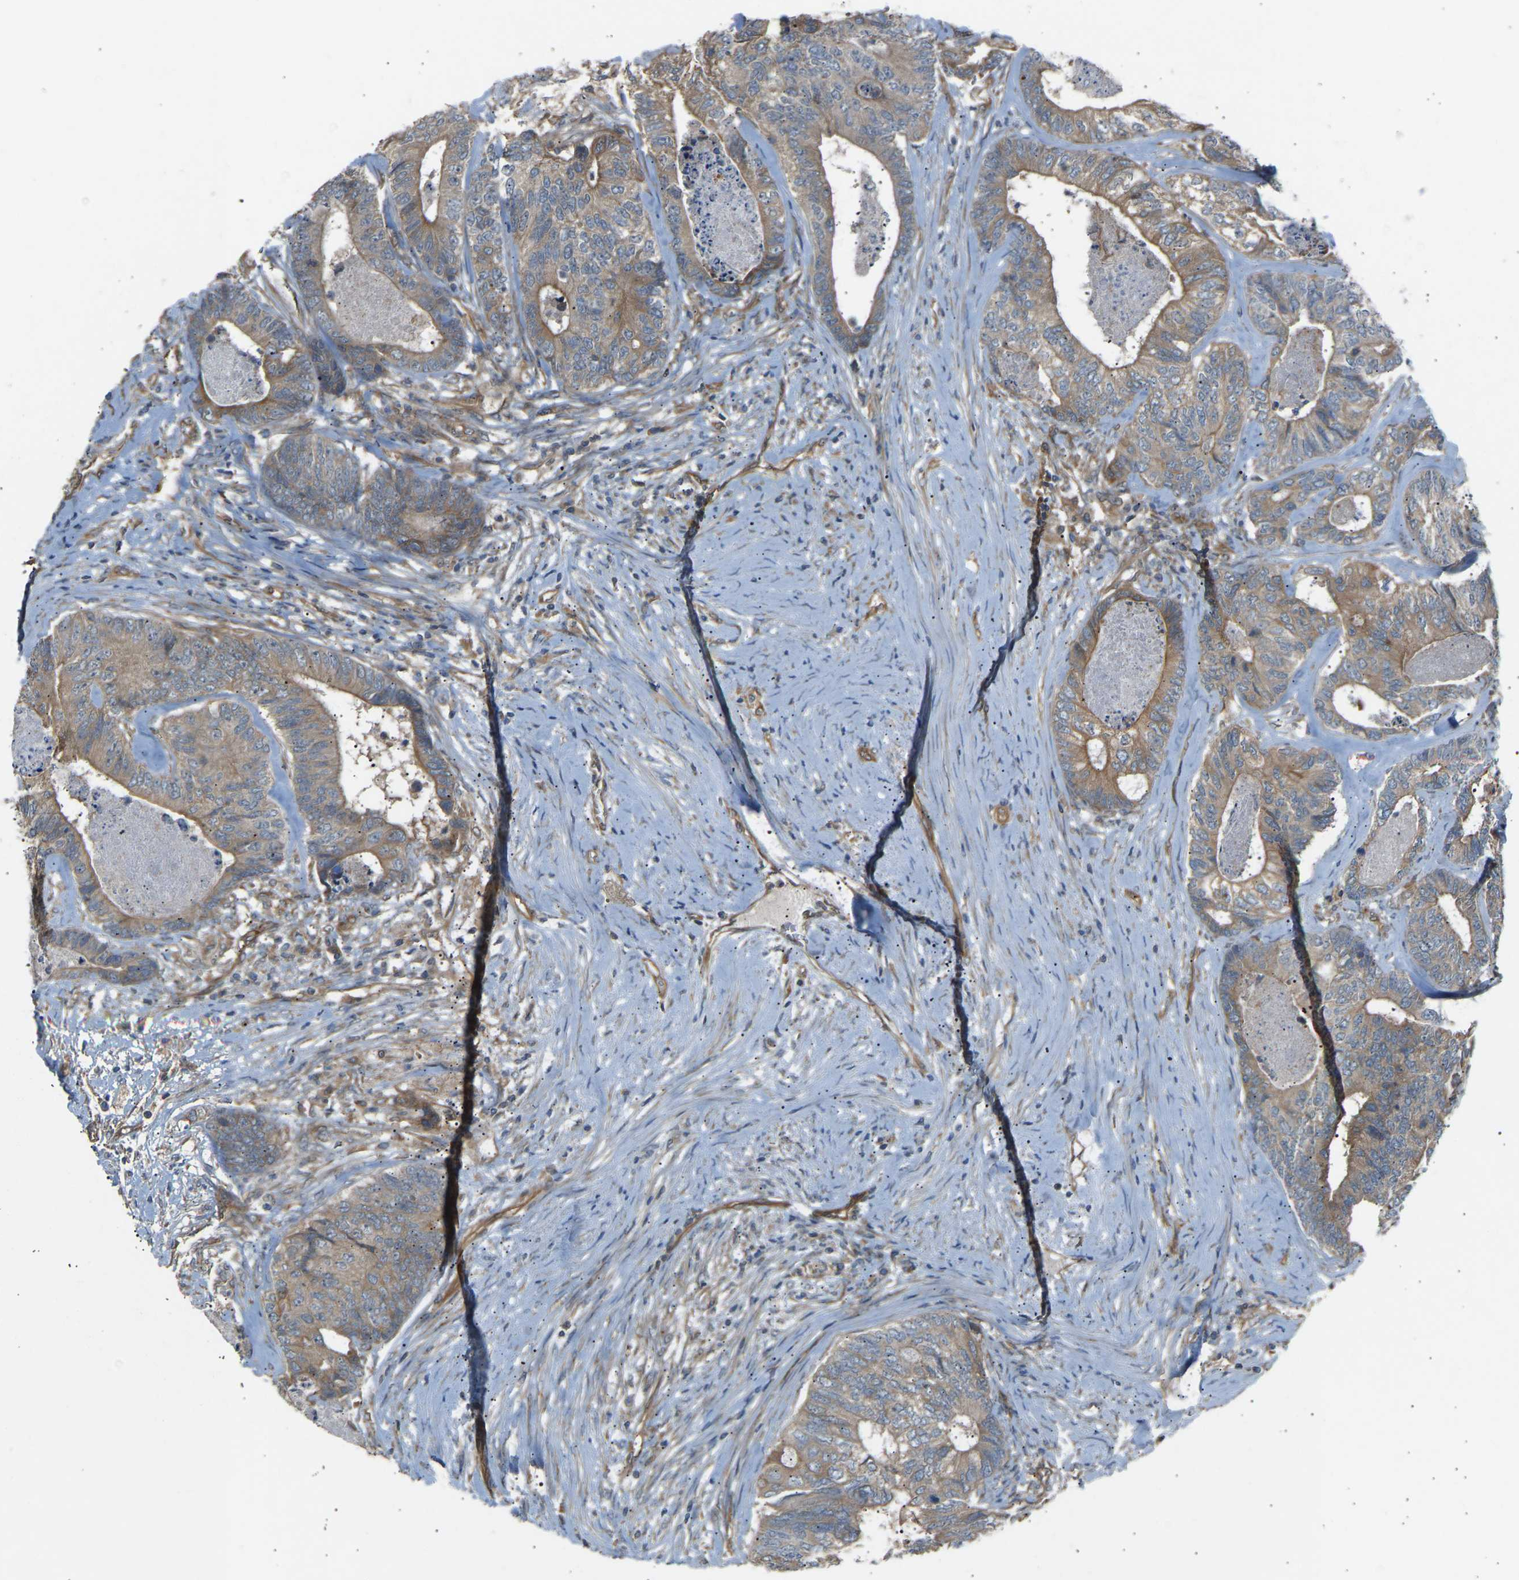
{"staining": {"intensity": "moderate", "quantity": ">75%", "location": "cytoplasmic/membranous"}, "tissue": "colorectal cancer", "cell_type": "Tumor cells", "image_type": "cancer", "snomed": [{"axis": "morphology", "description": "Adenocarcinoma, NOS"}, {"axis": "topography", "description": "Colon"}], "caption": "Tumor cells exhibit medium levels of moderate cytoplasmic/membranous positivity in about >75% of cells in colorectal adenocarcinoma. Nuclei are stained in blue.", "gene": "GAS2L1", "patient": {"sex": "female", "age": 67}}